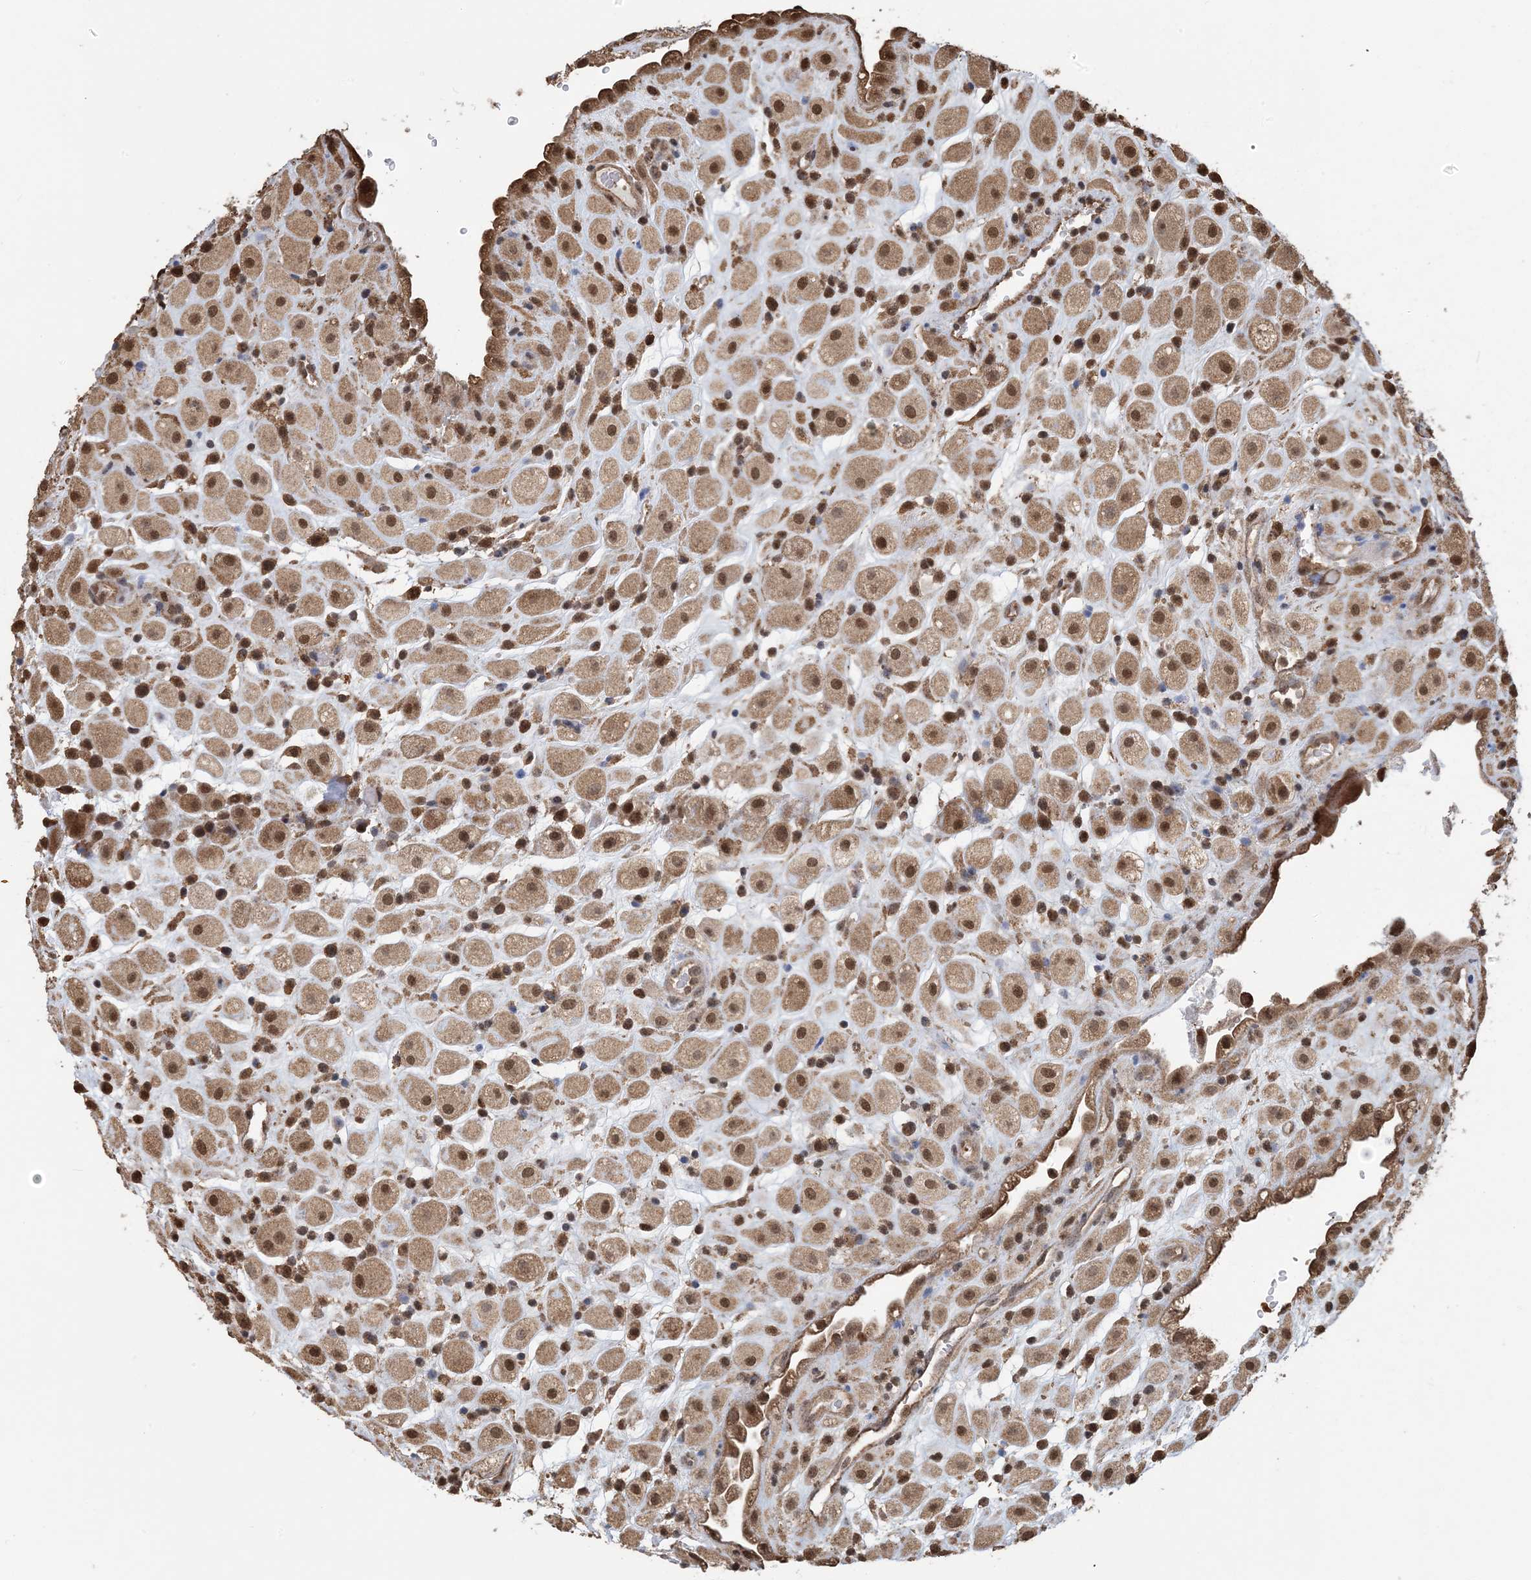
{"staining": {"intensity": "moderate", "quantity": ">75%", "location": "cytoplasmic/membranous,nuclear"}, "tissue": "placenta", "cell_type": "Decidual cells", "image_type": "normal", "snomed": [{"axis": "morphology", "description": "Normal tissue, NOS"}, {"axis": "topography", "description": "Placenta"}], "caption": "Placenta stained with DAB immunohistochemistry (IHC) demonstrates medium levels of moderate cytoplasmic/membranous,nuclear expression in approximately >75% of decidual cells. (IHC, brightfield microscopy, high magnification).", "gene": "HSPA1A", "patient": {"sex": "female", "age": 35}}